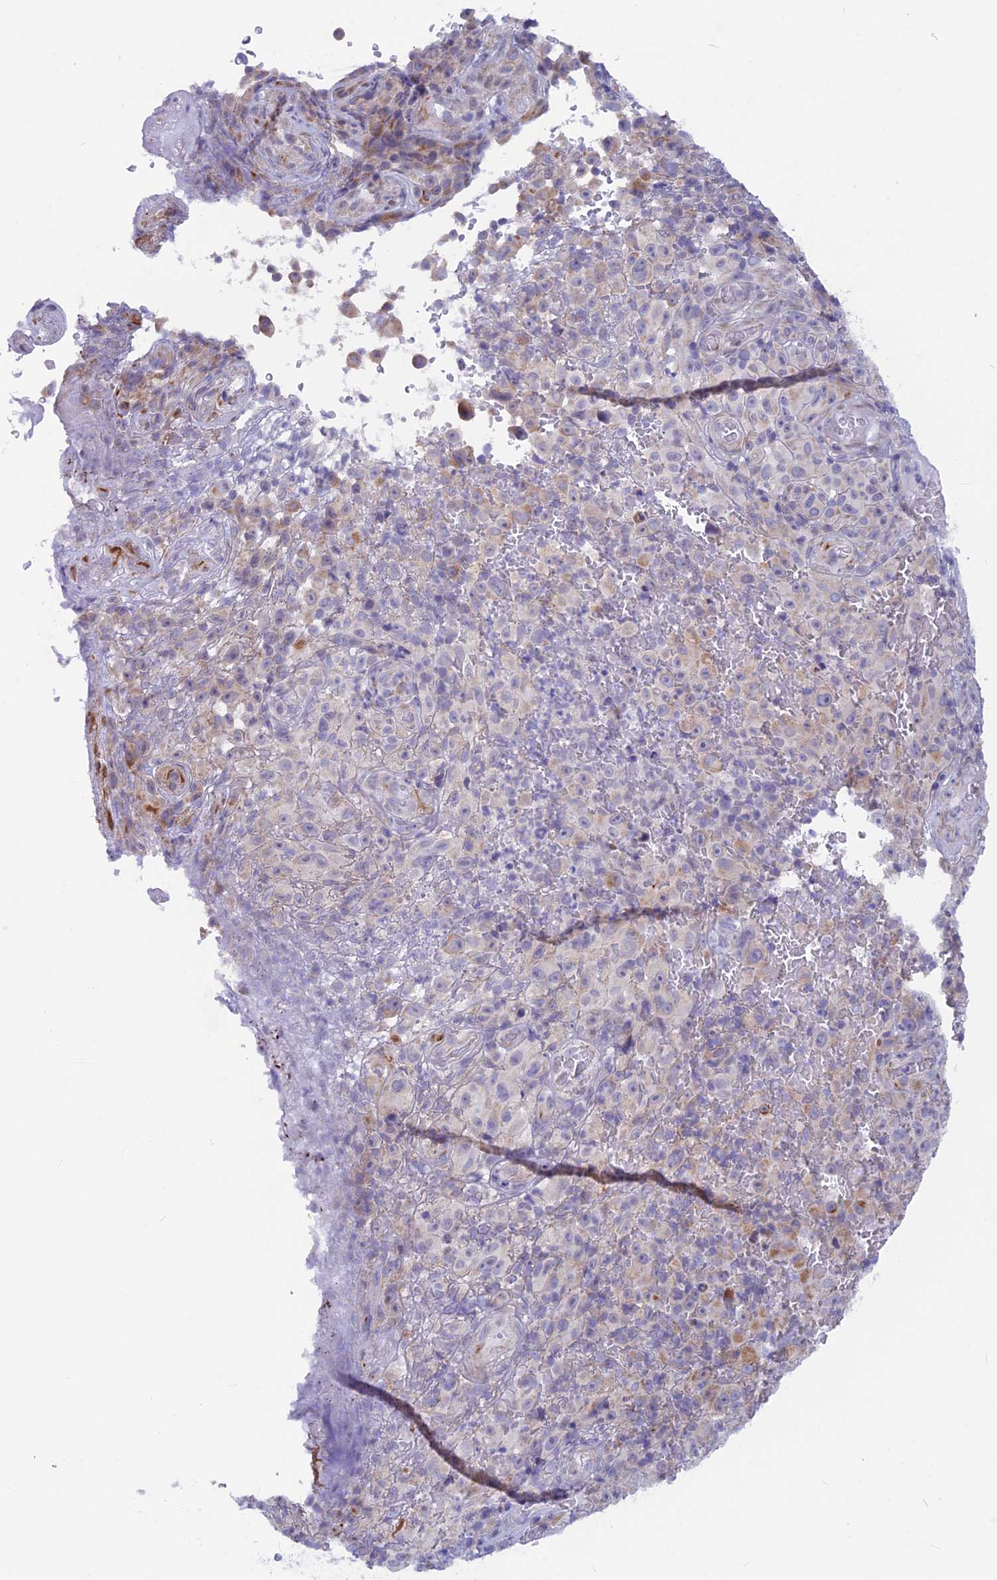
{"staining": {"intensity": "negative", "quantity": "none", "location": "none"}, "tissue": "melanoma", "cell_type": "Tumor cells", "image_type": "cancer", "snomed": [{"axis": "morphology", "description": "Malignant melanoma, NOS"}, {"axis": "topography", "description": "Skin"}], "caption": "High power microscopy micrograph of an immunohistochemistry micrograph of malignant melanoma, revealing no significant positivity in tumor cells. (DAB IHC with hematoxylin counter stain).", "gene": "PLAC9", "patient": {"sex": "female", "age": 82}}